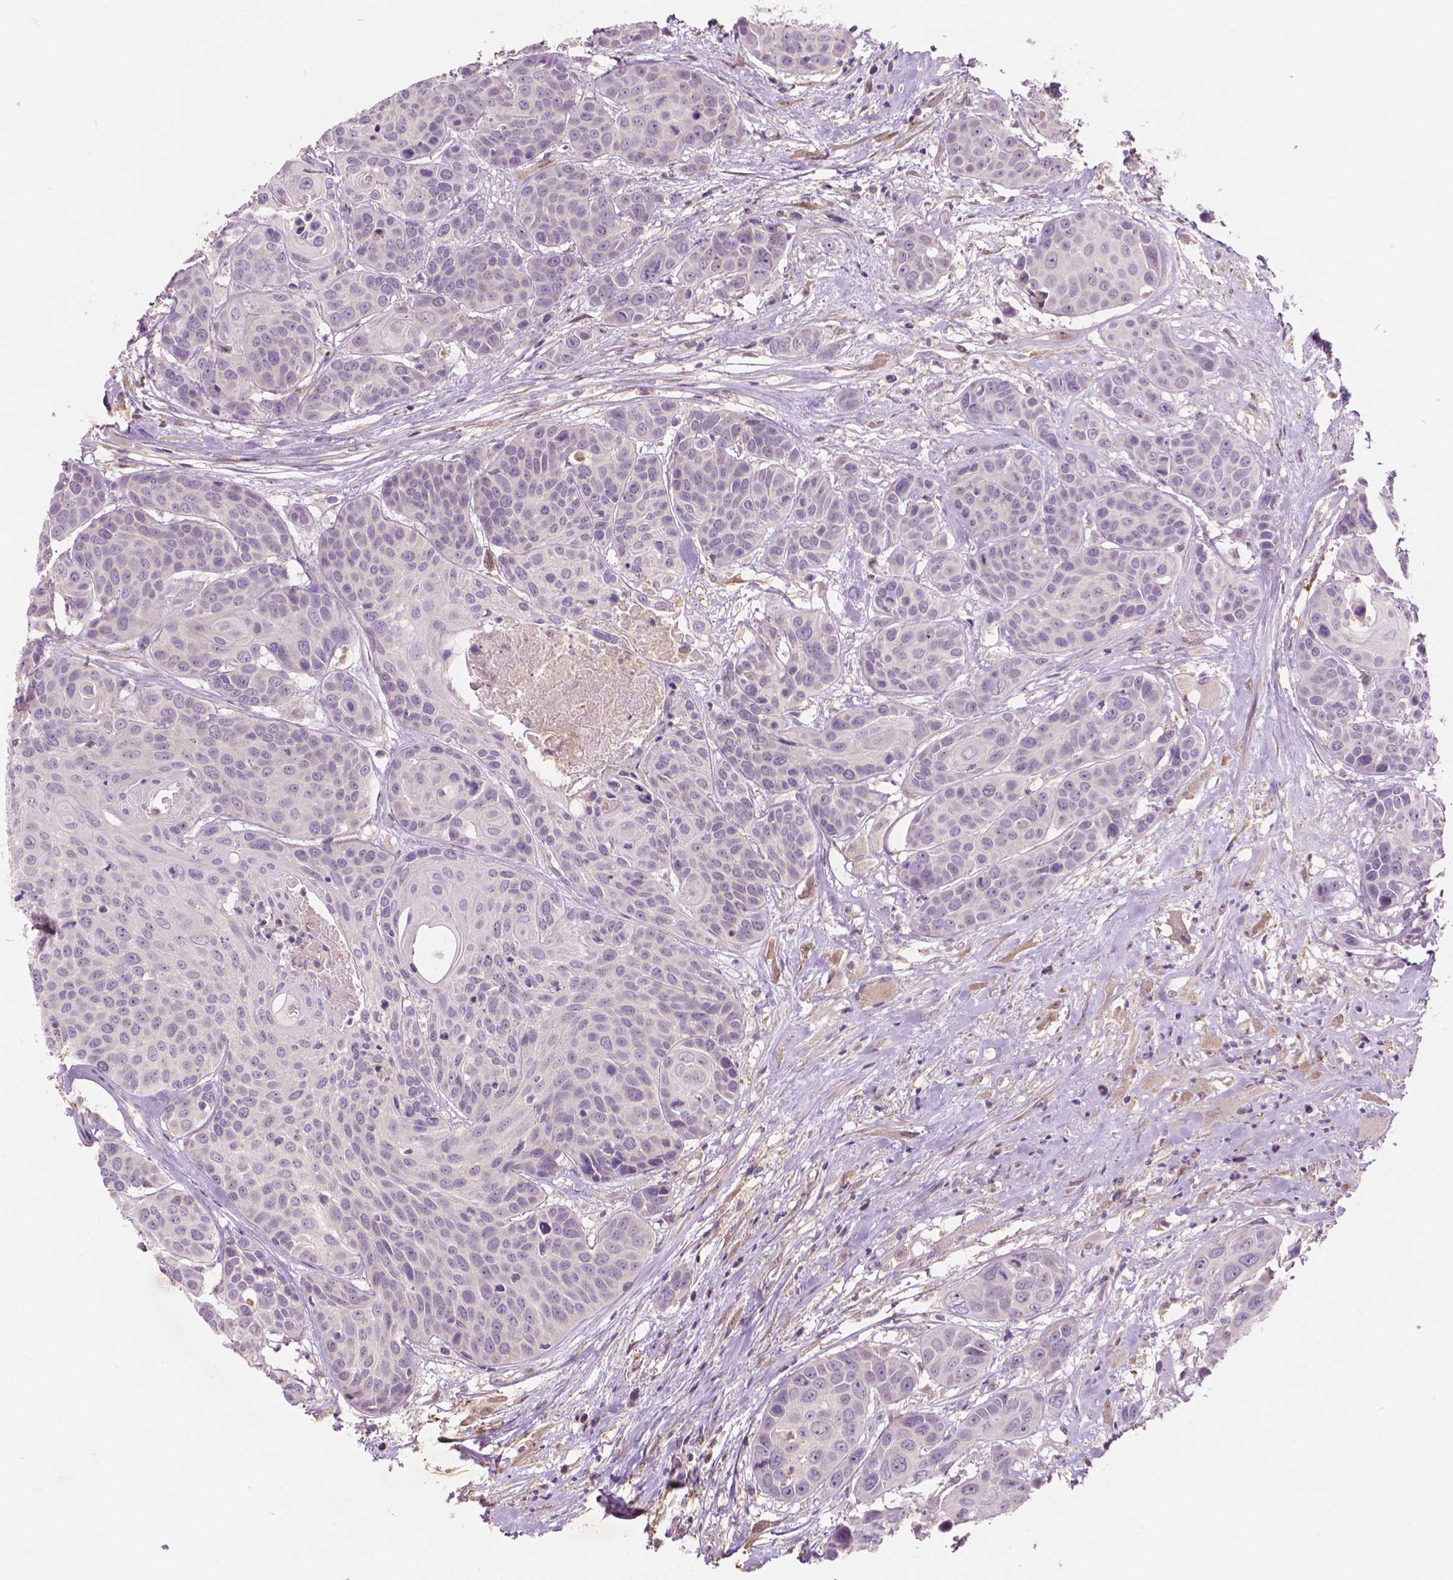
{"staining": {"intensity": "negative", "quantity": "none", "location": "none"}, "tissue": "head and neck cancer", "cell_type": "Tumor cells", "image_type": "cancer", "snomed": [{"axis": "morphology", "description": "Squamous cell carcinoma, NOS"}, {"axis": "topography", "description": "Oral tissue"}, {"axis": "topography", "description": "Head-Neck"}], "caption": "The photomicrograph shows no staining of tumor cells in head and neck cancer. (DAB immunohistochemistry, high magnification).", "gene": "GPR37", "patient": {"sex": "male", "age": 56}}